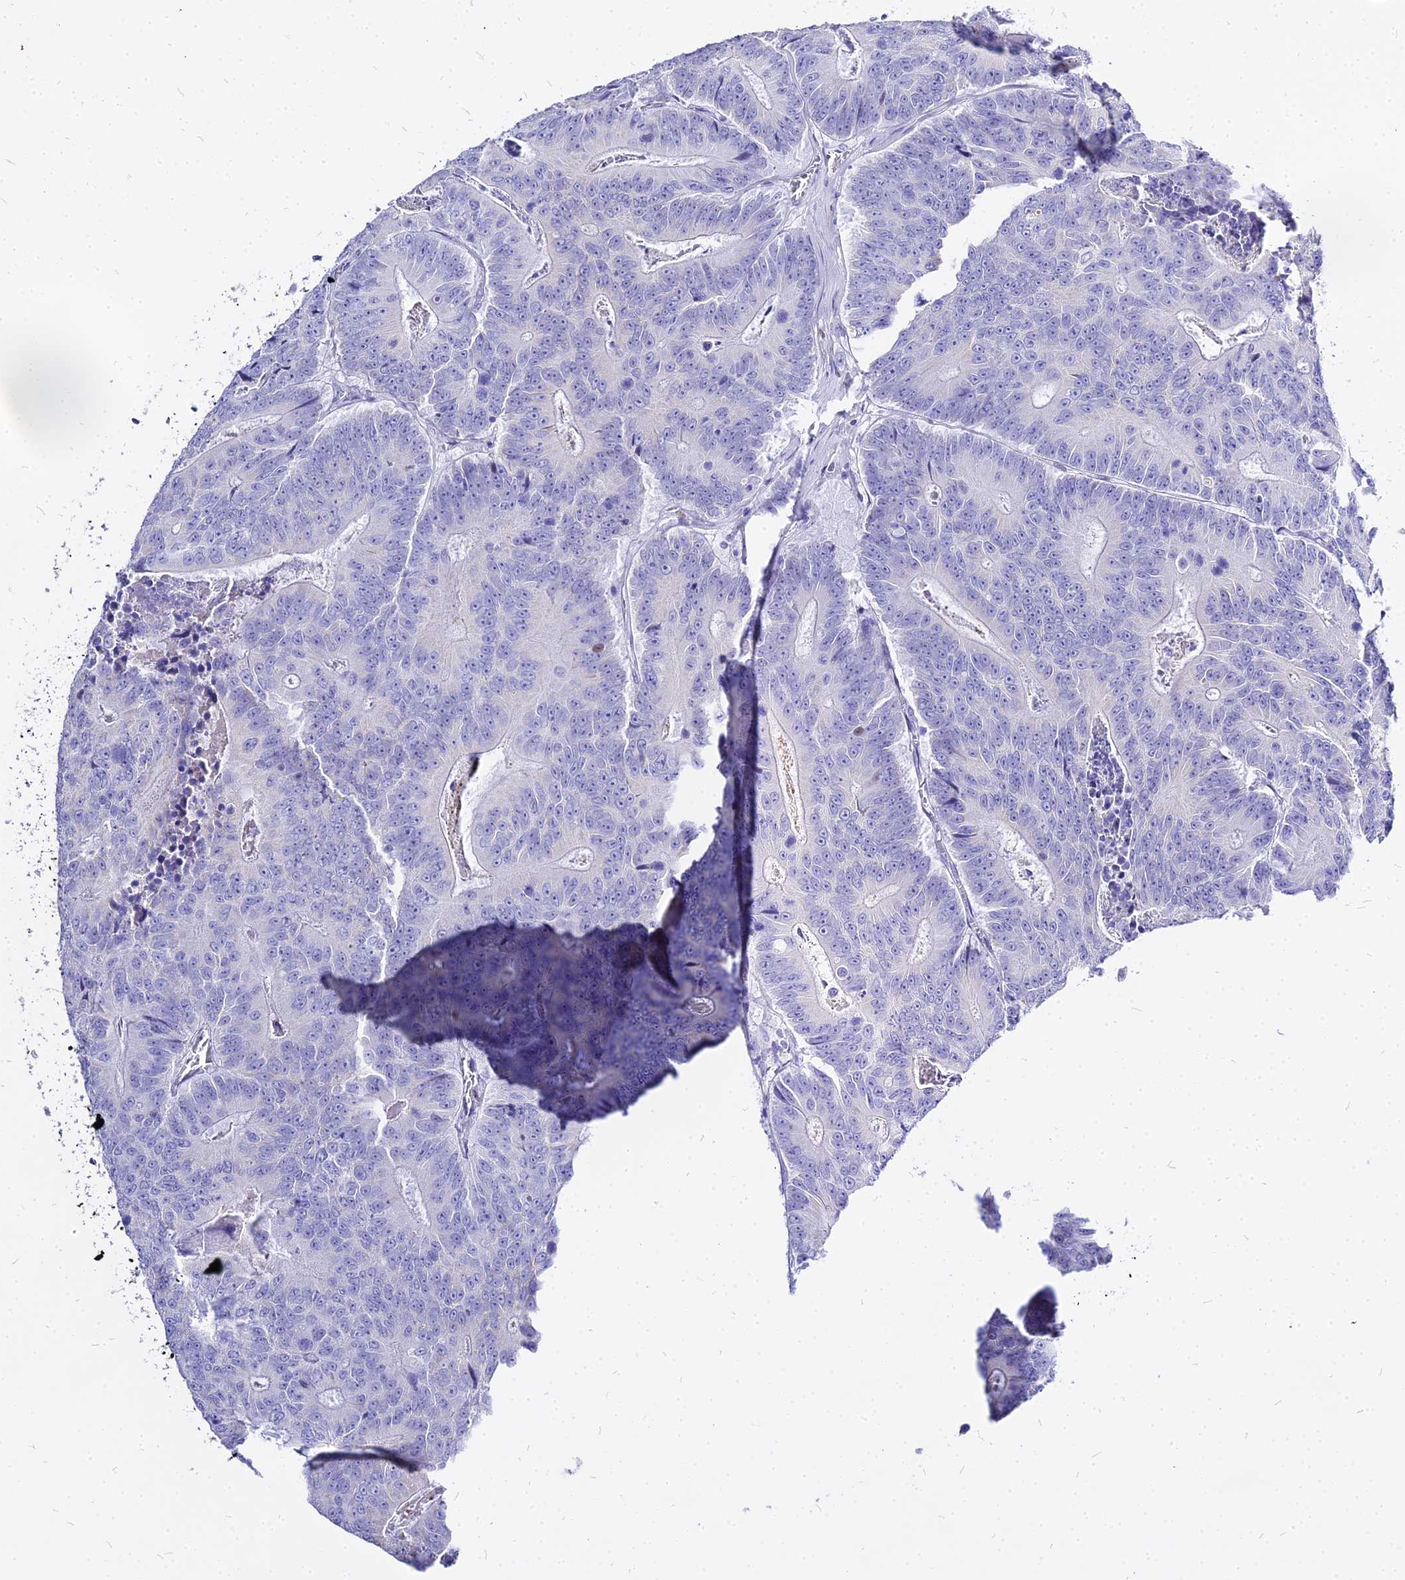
{"staining": {"intensity": "negative", "quantity": "none", "location": "none"}, "tissue": "colorectal cancer", "cell_type": "Tumor cells", "image_type": "cancer", "snomed": [{"axis": "morphology", "description": "Adenocarcinoma, NOS"}, {"axis": "topography", "description": "Colon"}], "caption": "Immunohistochemical staining of colorectal cancer demonstrates no significant positivity in tumor cells. Brightfield microscopy of IHC stained with DAB (3,3'-diaminobenzidine) (brown) and hematoxylin (blue), captured at high magnification.", "gene": "CARD18", "patient": {"sex": "male", "age": 83}}